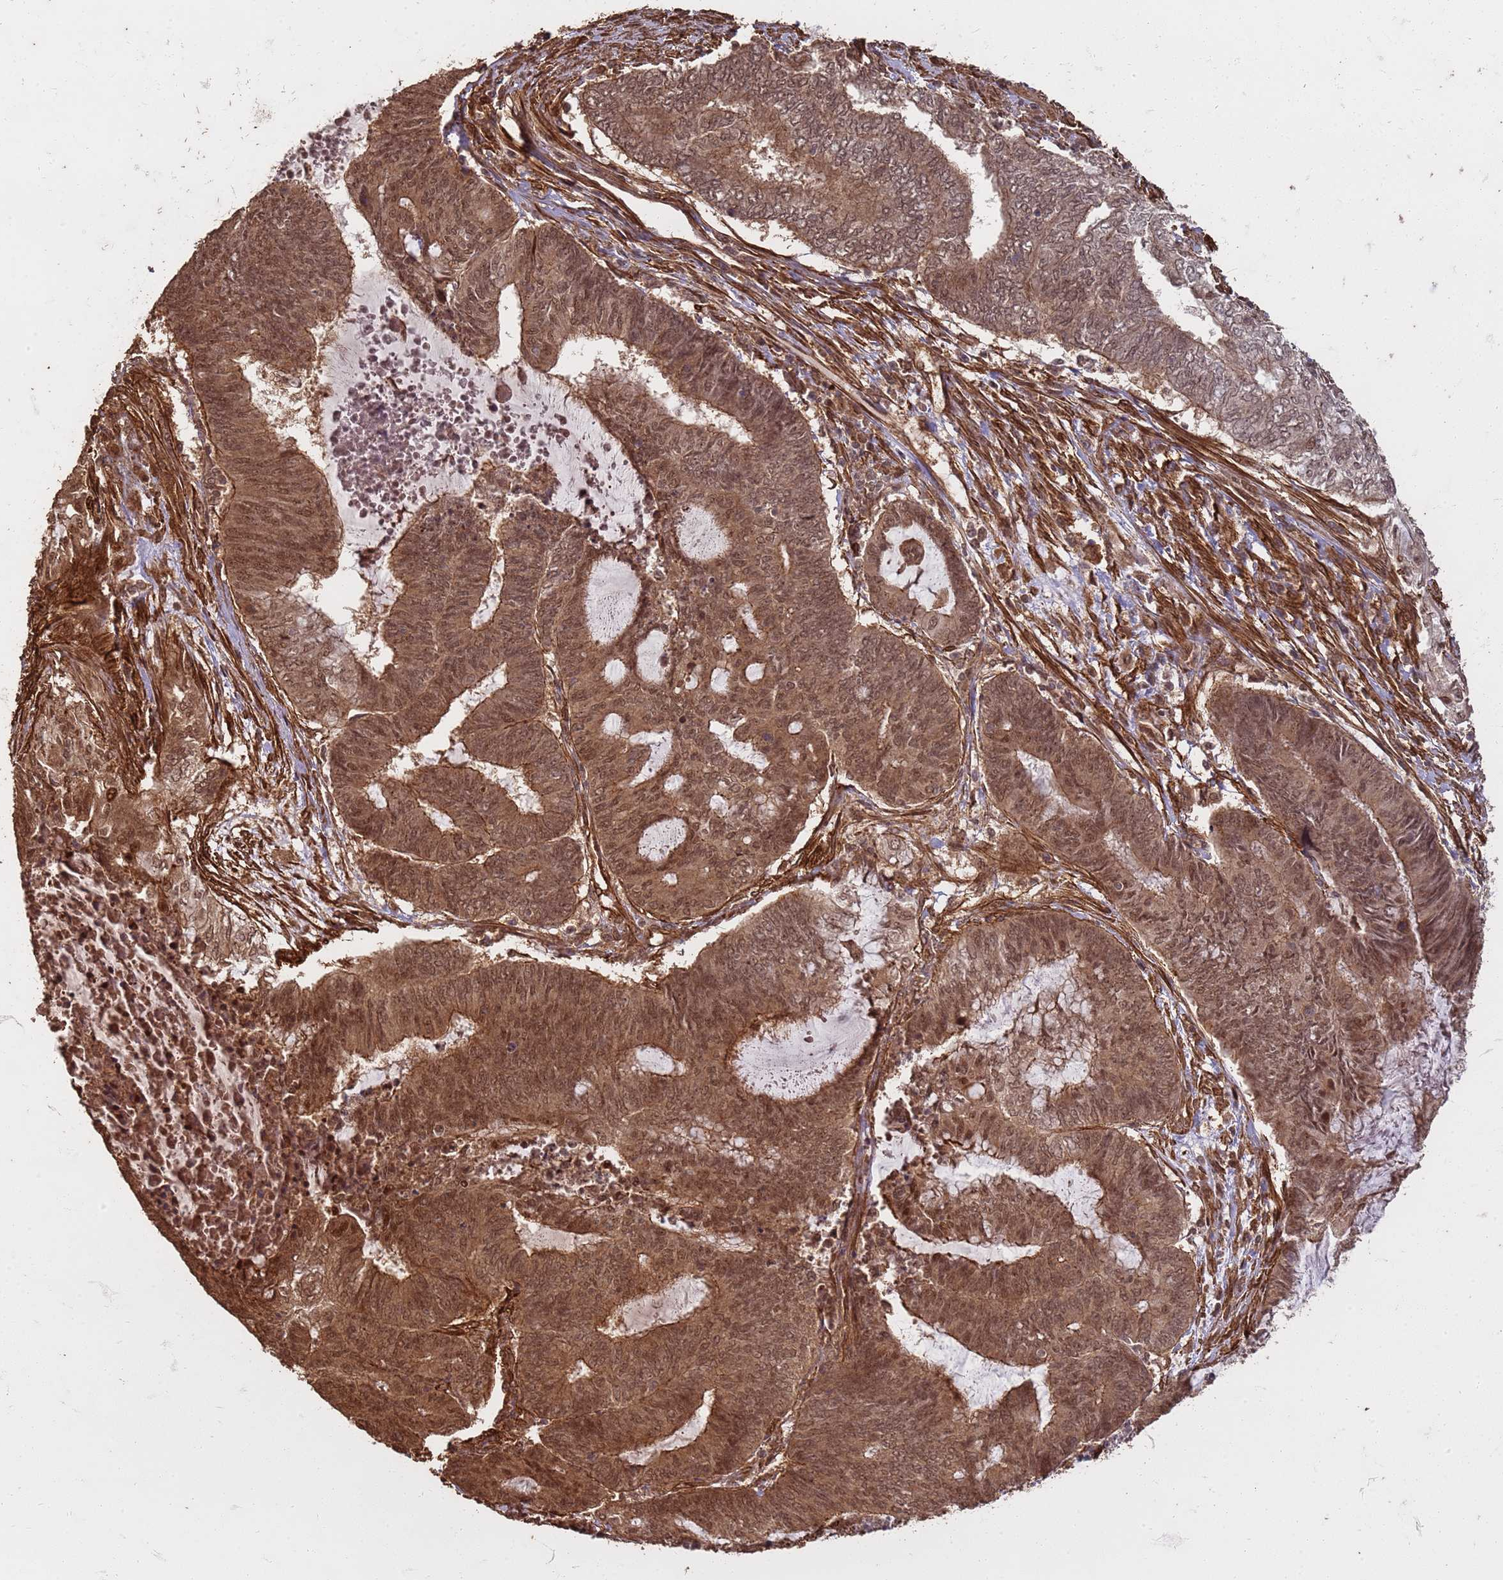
{"staining": {"intensity": "moderate", "quantity": ">75%", "location": "cytoplasmic/membranous,nuclear"}, "tissue": "endometrial cancer", "cell_type": "Tumor cells", "image_type": "cancer", "snomed": [{"axis": "morphology", "description": "Adenocarcinoma, NOS"}, {"axis": "topography", "description": "Uterus"}, {"axis": "topography", "description": "Endometrium"}], "caption": "Endometrial cancer stained for a protein displays moderate cytoplasmic/membranous and nuclear positivity in tumor cells.", "gene": "KIF26A", "patient": {"sex": "female", "age": 70}}